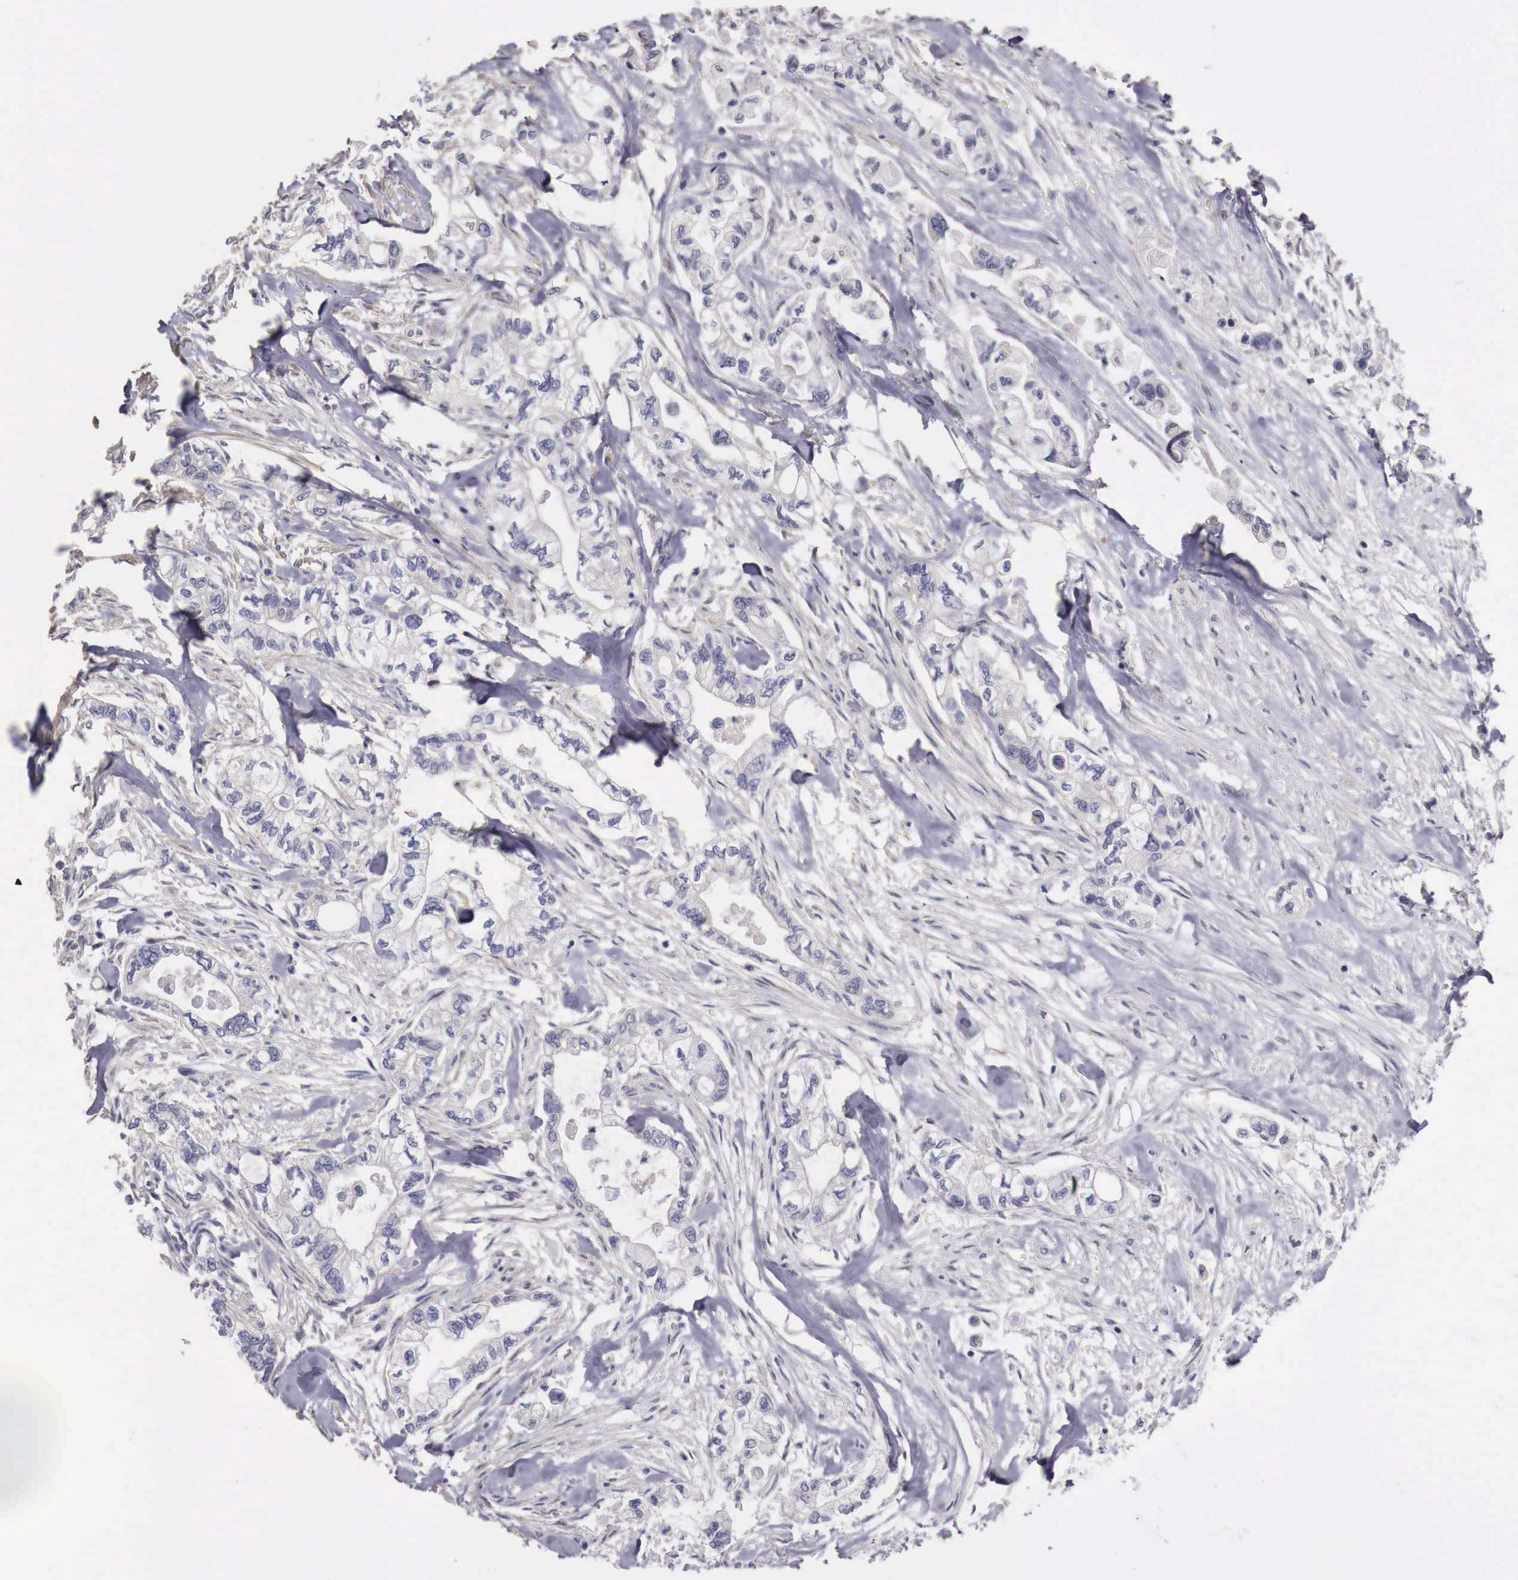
{"staining": {"intensity": "negative", "quantity": "none", "location": "none"}, "tissue": "pancreatic cancer", "cell_type": "Tumor cells", "image_type": "cancer", "snomed": [{"axis": "morphology", "description": "Adenocarcinoma, NOS"}, {"axis": "topography", "description": "Pancreas"}], "caption": "Tumor cells show no significant protein expression in pancreatic adenocarcinoma.", "gene": "ENOX2", "patient": {"sex": "male", "age": 79}}